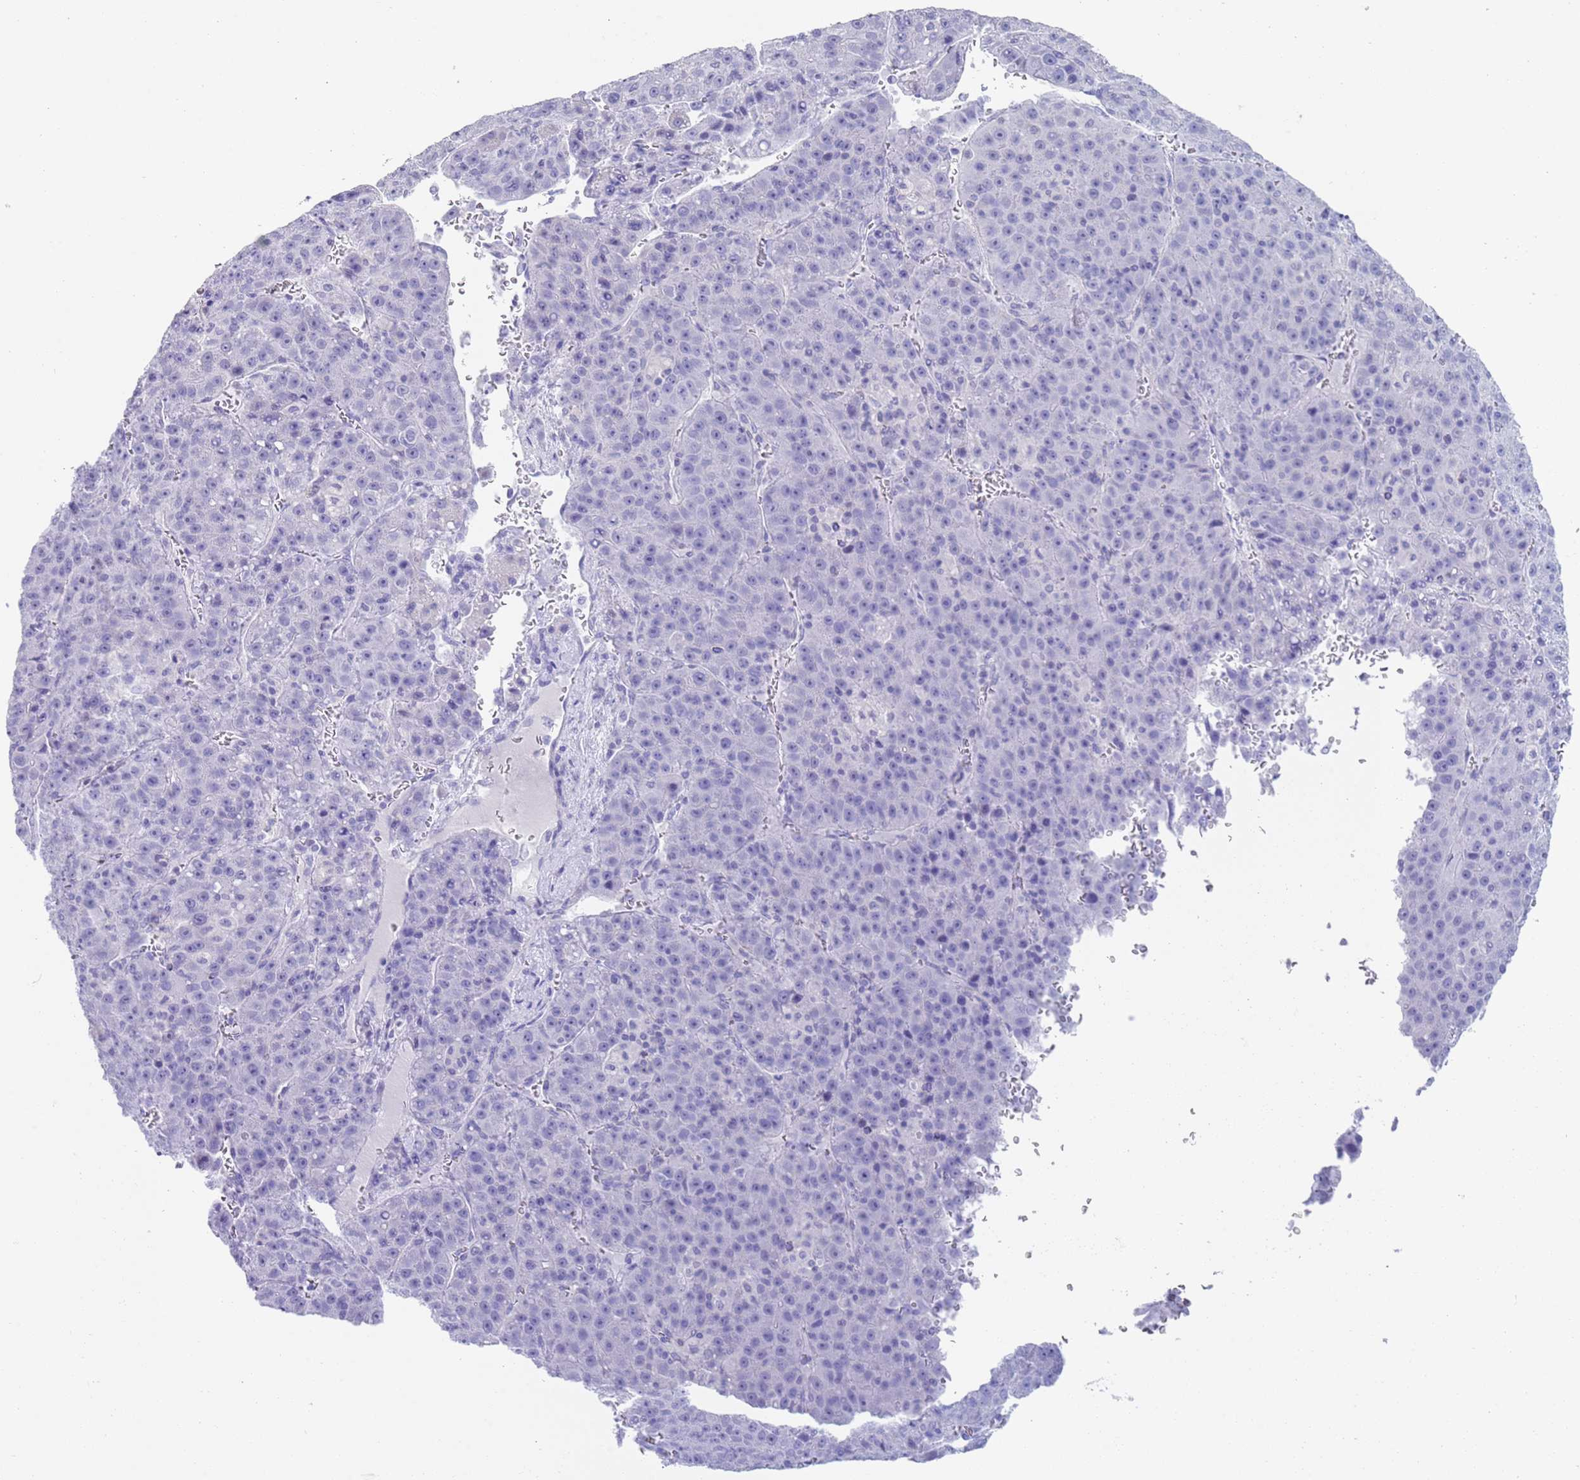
{"staining": {"intensity": "negative", "quantity": "none", "location": "none"}, "tissue": "liver cancer", "cell_type": "Tumor cells", "image_type": "cancer", "snomed": [{"axis": "morphology", "description": "Carcinoma, Hepatocellular, NOS"}, {"axis": "topography", "description": "Liver"}], "caption": "This is an immunohistochemistry photomicrograph of liver hepatocellular carcinoma. There is no staining in tumor cells.", "gene": "CPXM2", "patient": {"sex": "female", "age": 53}}